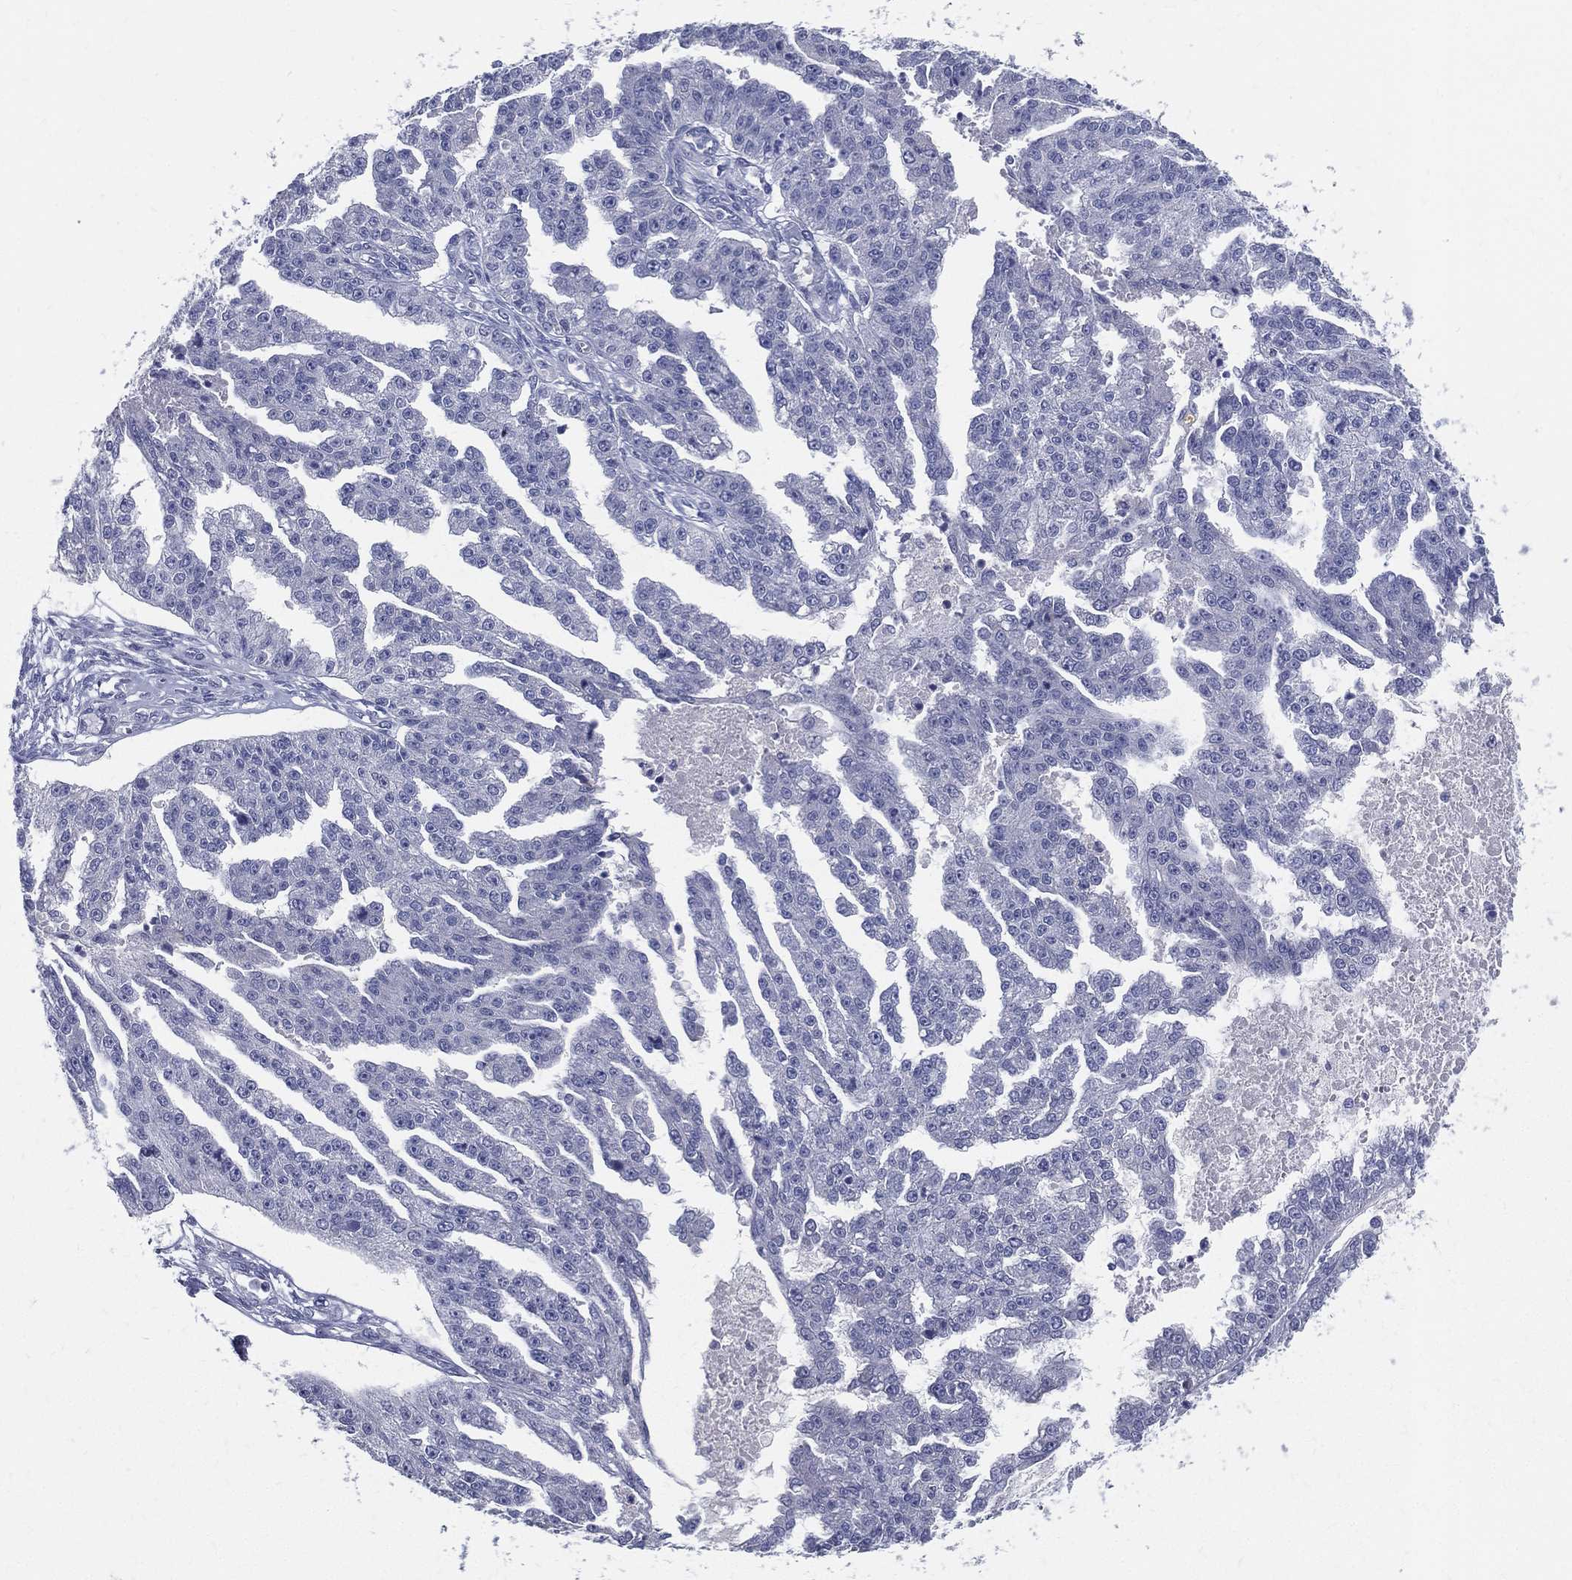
{"staining": {"intensity": "negative", "quantity": "none", "location": "none"}, "tissue": "ovarian cancer", "cell_type": "Tumor cells", "image_type": "cancer", "snomed": [{"axis": "morphology", "description": "Cystadenocarcinoma, serous, NOS"}, {"axis": "topography", "description": "Ovary"}], "caption": "This is an IHC histopathology image of human ovarian cancer. There is no positivity in tumor cells.", "gene": "STS", "patient": {"sex": "female", "age": 58}}